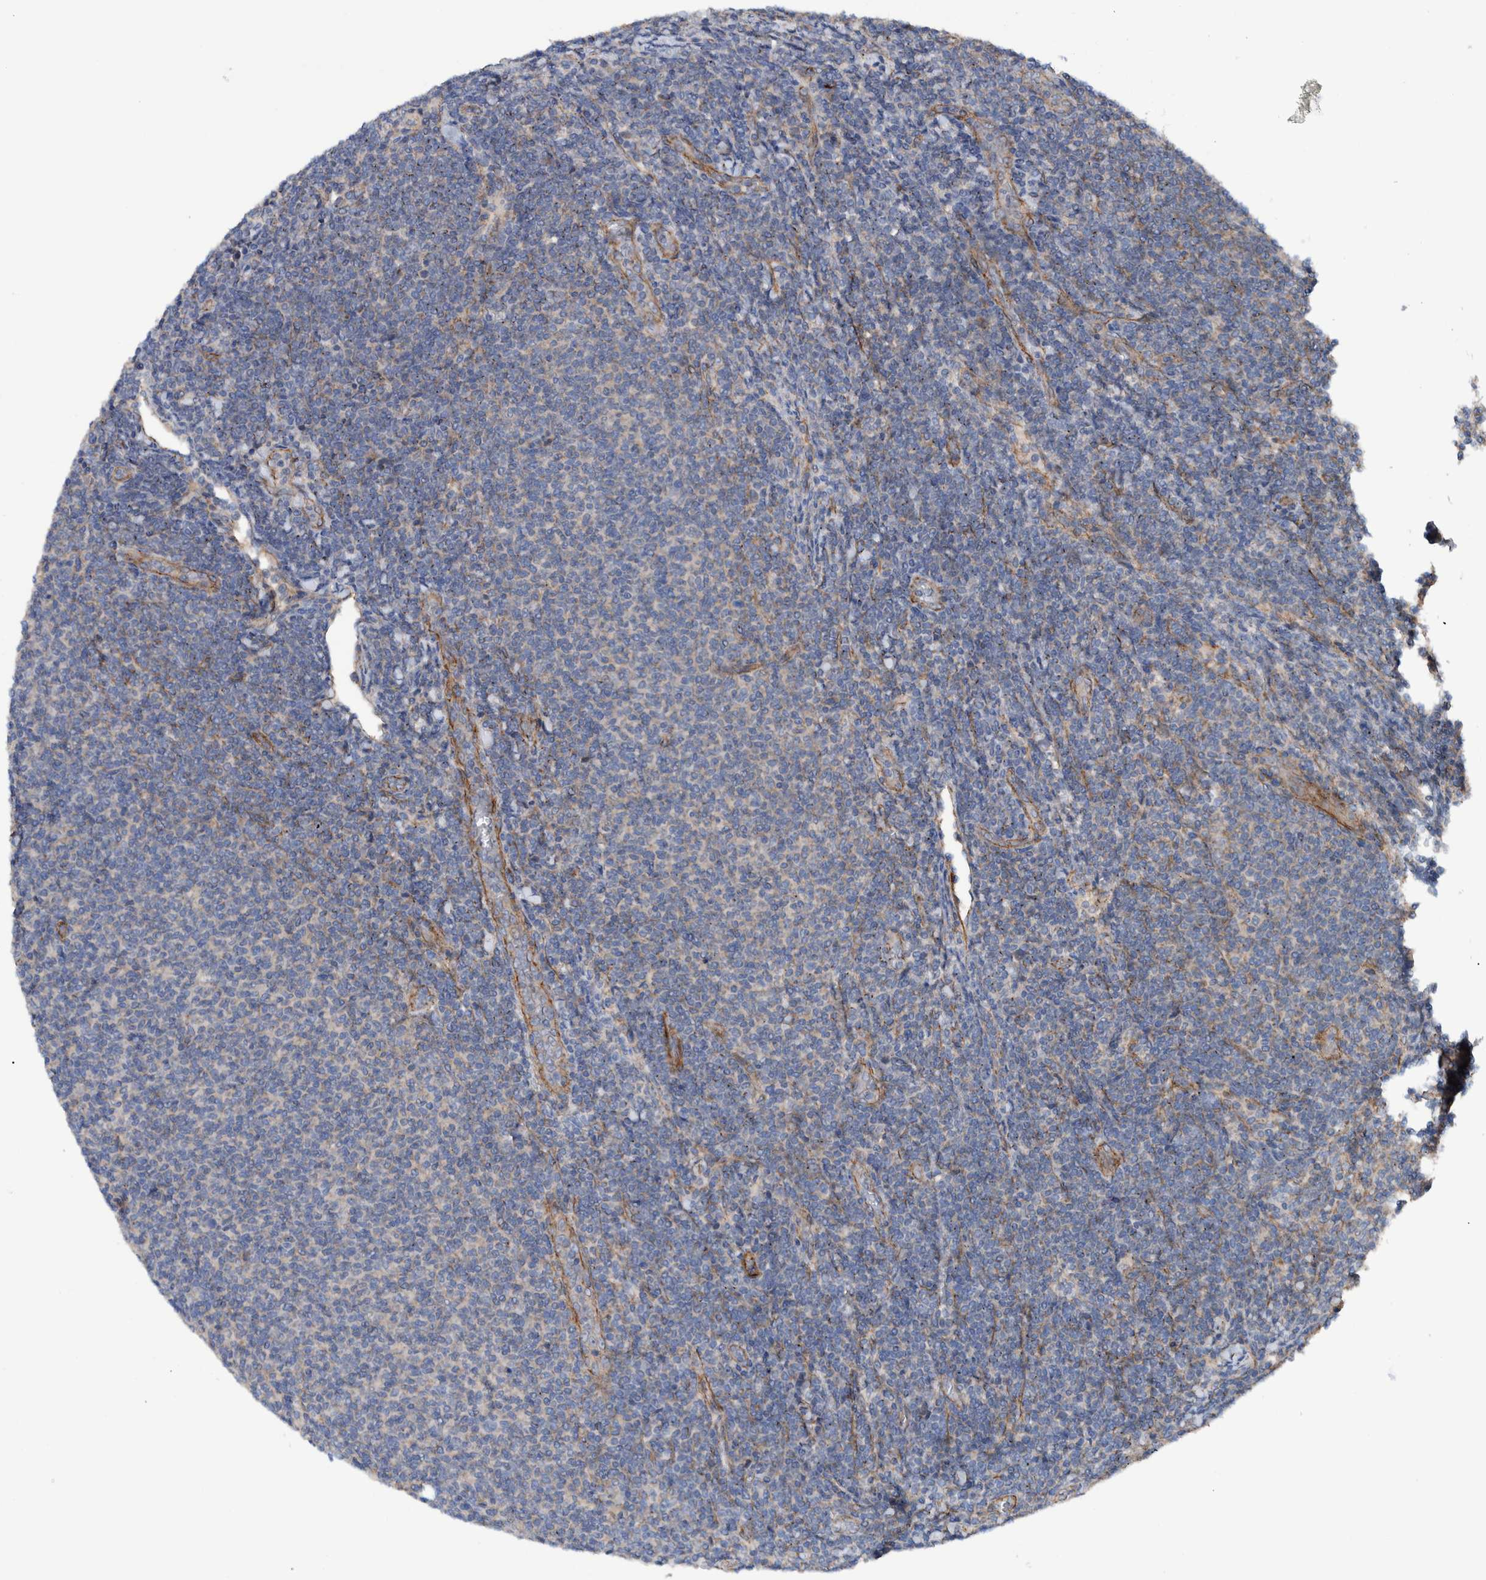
{"staining": {"intensity": "negative", "quantity": "none", "location": "none"}, "tissue": "lymphoma", "cell_type": "Tumor cells", "image_type": "cancer", "snomed": [{"axis": "morphology", "description": "Malignant lymphoma, non-Hodgkin's type, Low grade"}, {"axis": "topography", "description": "Lymph node"}], "caption": "There is no significant staining in tumor cells of lymphoma.", "gene": "SLC25A10", "patient": {"sex": "male", "age": 66}}